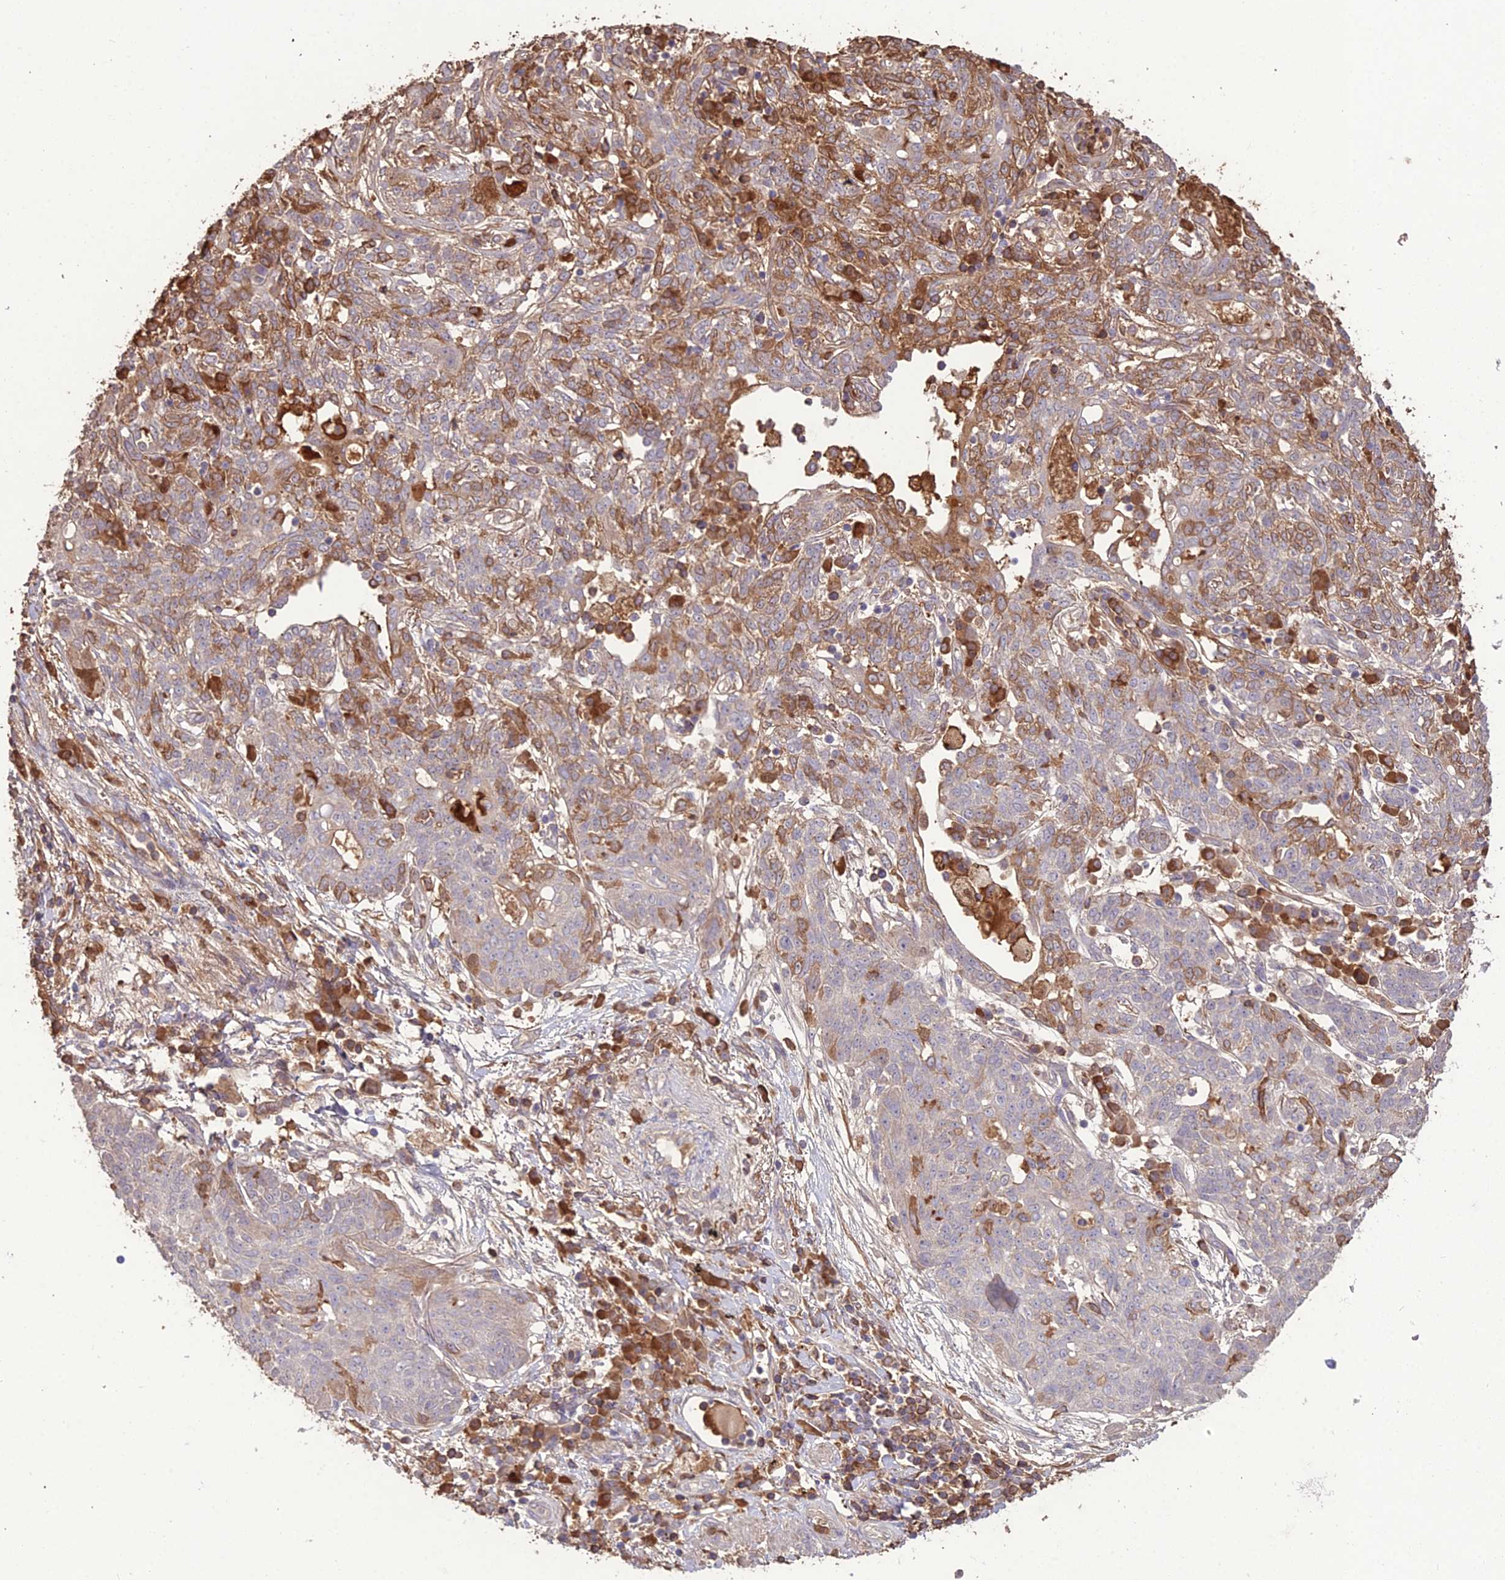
{"staining": {"intensity": "moderate", "quantity": "<25%", "location": "cytoplasmic/membranous"}, "tissue": "lung cancer", "cell_type": "Tumor cells", "image_type": "cancer", "snomed": [{"axis": "morphology", "description": "Squamous cell carcinoma, NOS"}, {"axis": "topography", "description": "Lung"}], "caption": "Tumor cells exhibit moderate cytoplasmic/membranous staining in about <25% of cells in lung cancer. (DAB (3,3'-diaminobenzidine) IHC, brown staining for protein, blue staining for nuclei).", "gene": "KCTD16", "patient": {"sex": "female", "age": 70}}